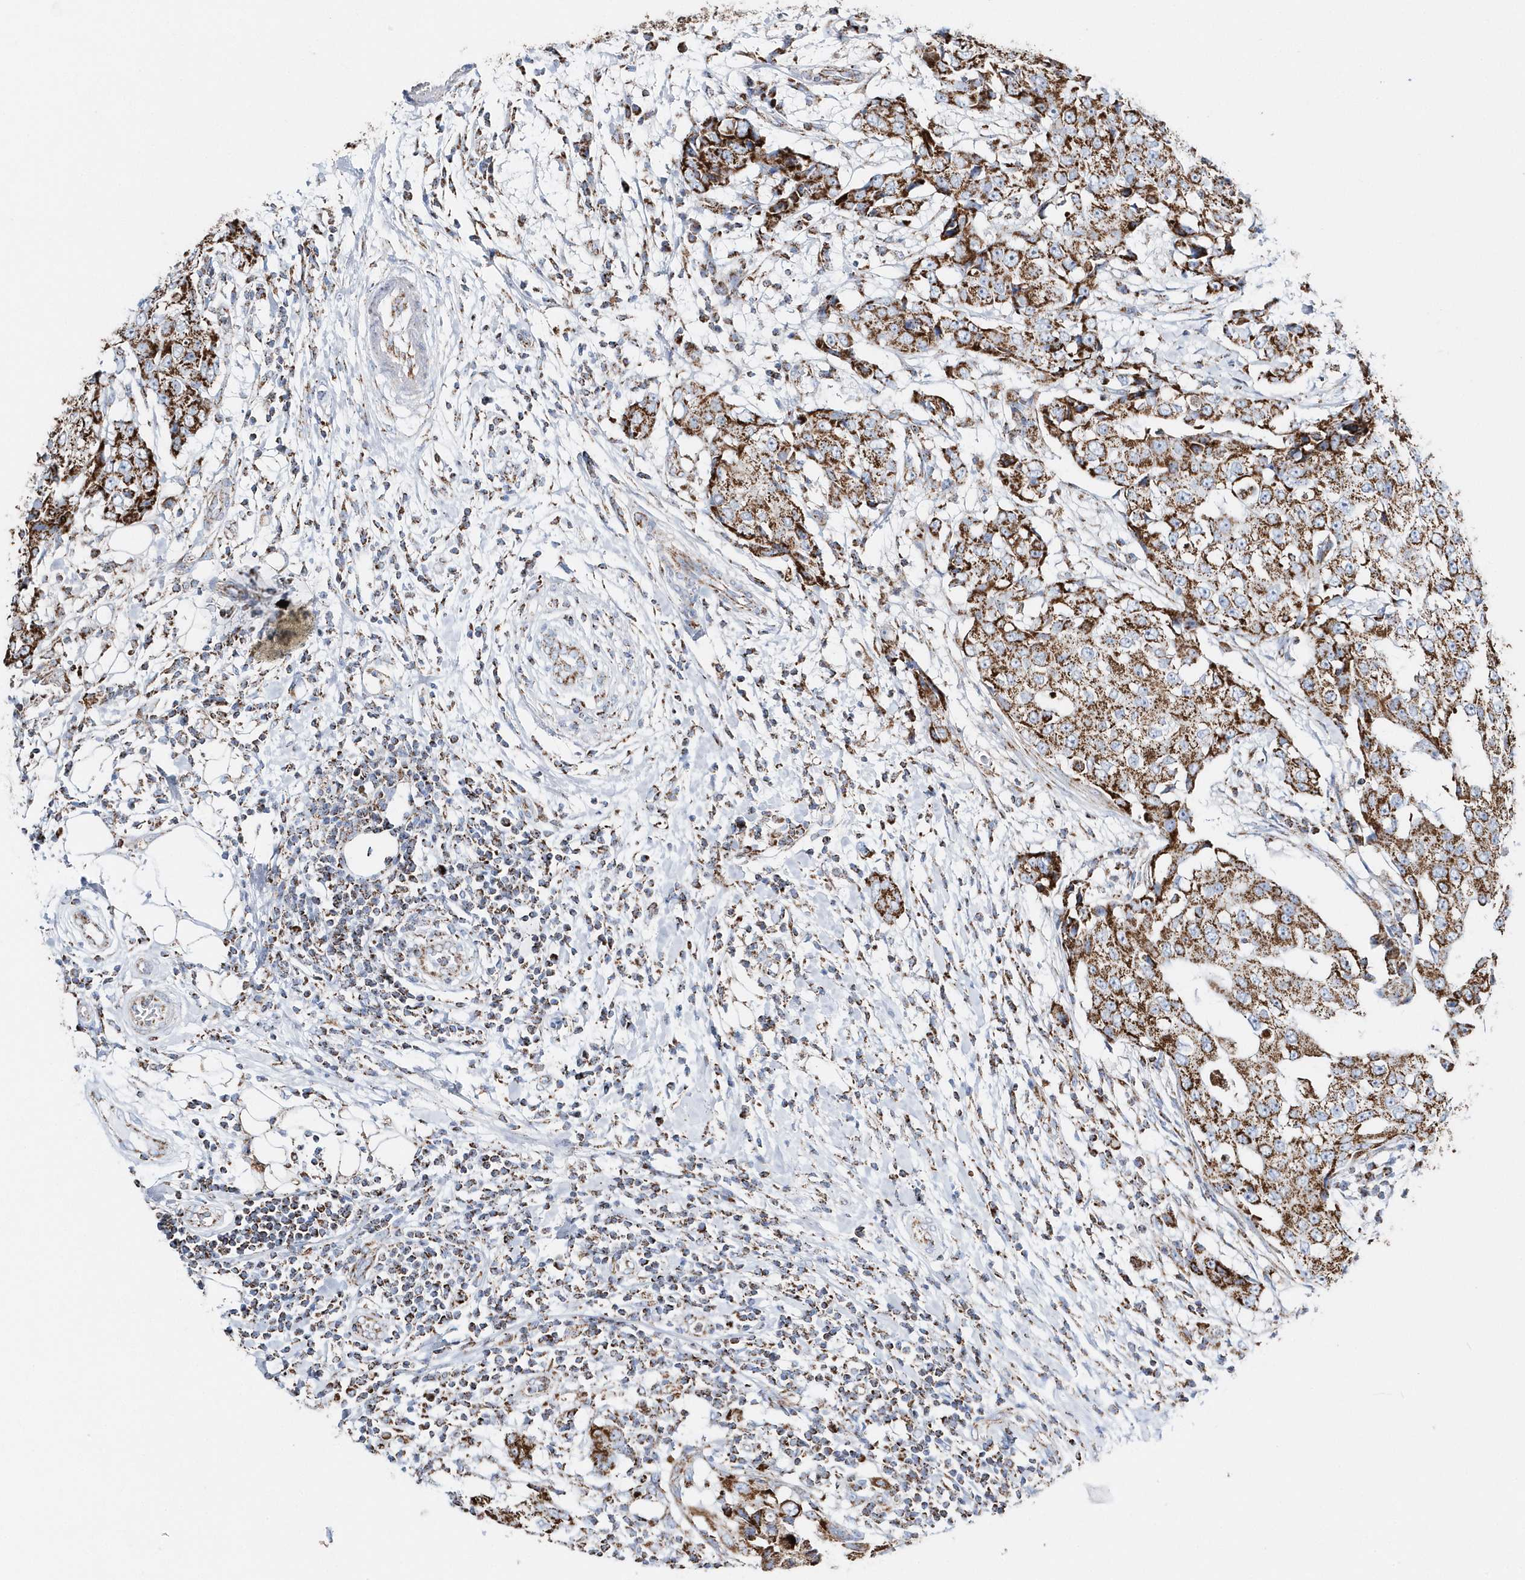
{"staining": {"intensity": "strong", "quantity": ">75%", "location": "cytoplasmic/membranous"}, "tissue": "breast cancer", "cell_type": "Tumor cells", "image_type": "cancer", "snomed": [{"axis": "morphology", "description": "Duct carcinoma"}, {"axis": "topography", "description": "Breast"}], "caption": "A high-resolution histopathology image shows IHC staining of invasive ductal carcinoma (breast), which demonstrates strong cytoplasmic/membranous staining in about >75% of tumor cells.", "gene": "TMCO6", "patient": {"sex": "female", "age": 27}}